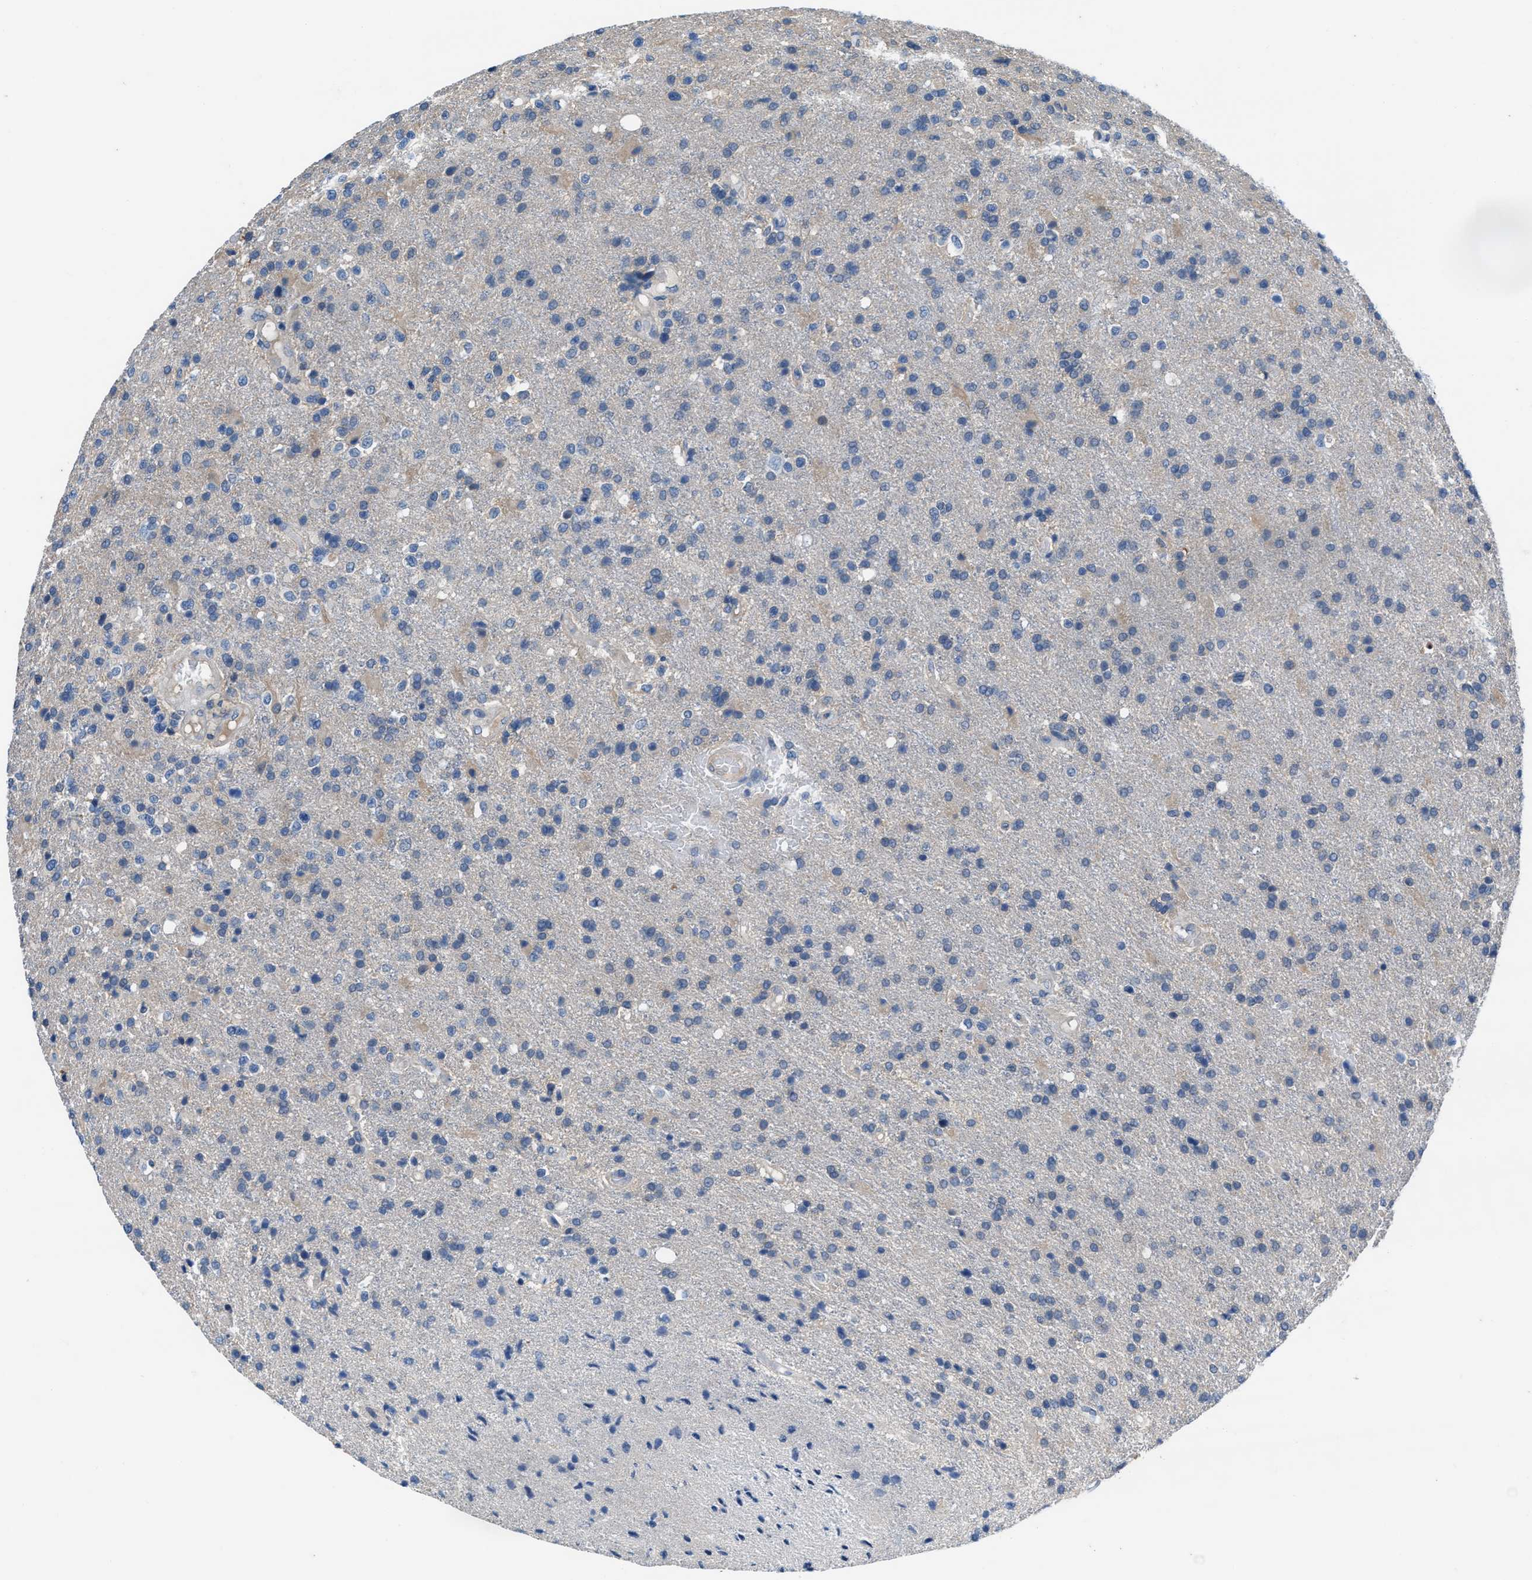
{"staining": {"intensity": "negative", "quantity": "none", "location": "none"}, "tissue": "glioma", "cell_type": "Tumor cells", "image_type": "cancer", "snomed": [{"axis": "morphology", "description": "Glioma, malignant, High grade"}, {"axis": "topography", "description": "Brain"}], "caption": "This is a image of immunohistochemistry (IHC) staining of malignant glioma (high-grade), which shows no staining in tumor cells.", "gene": "NUDT5", "patient": {"sex": "male", "age": 72}}